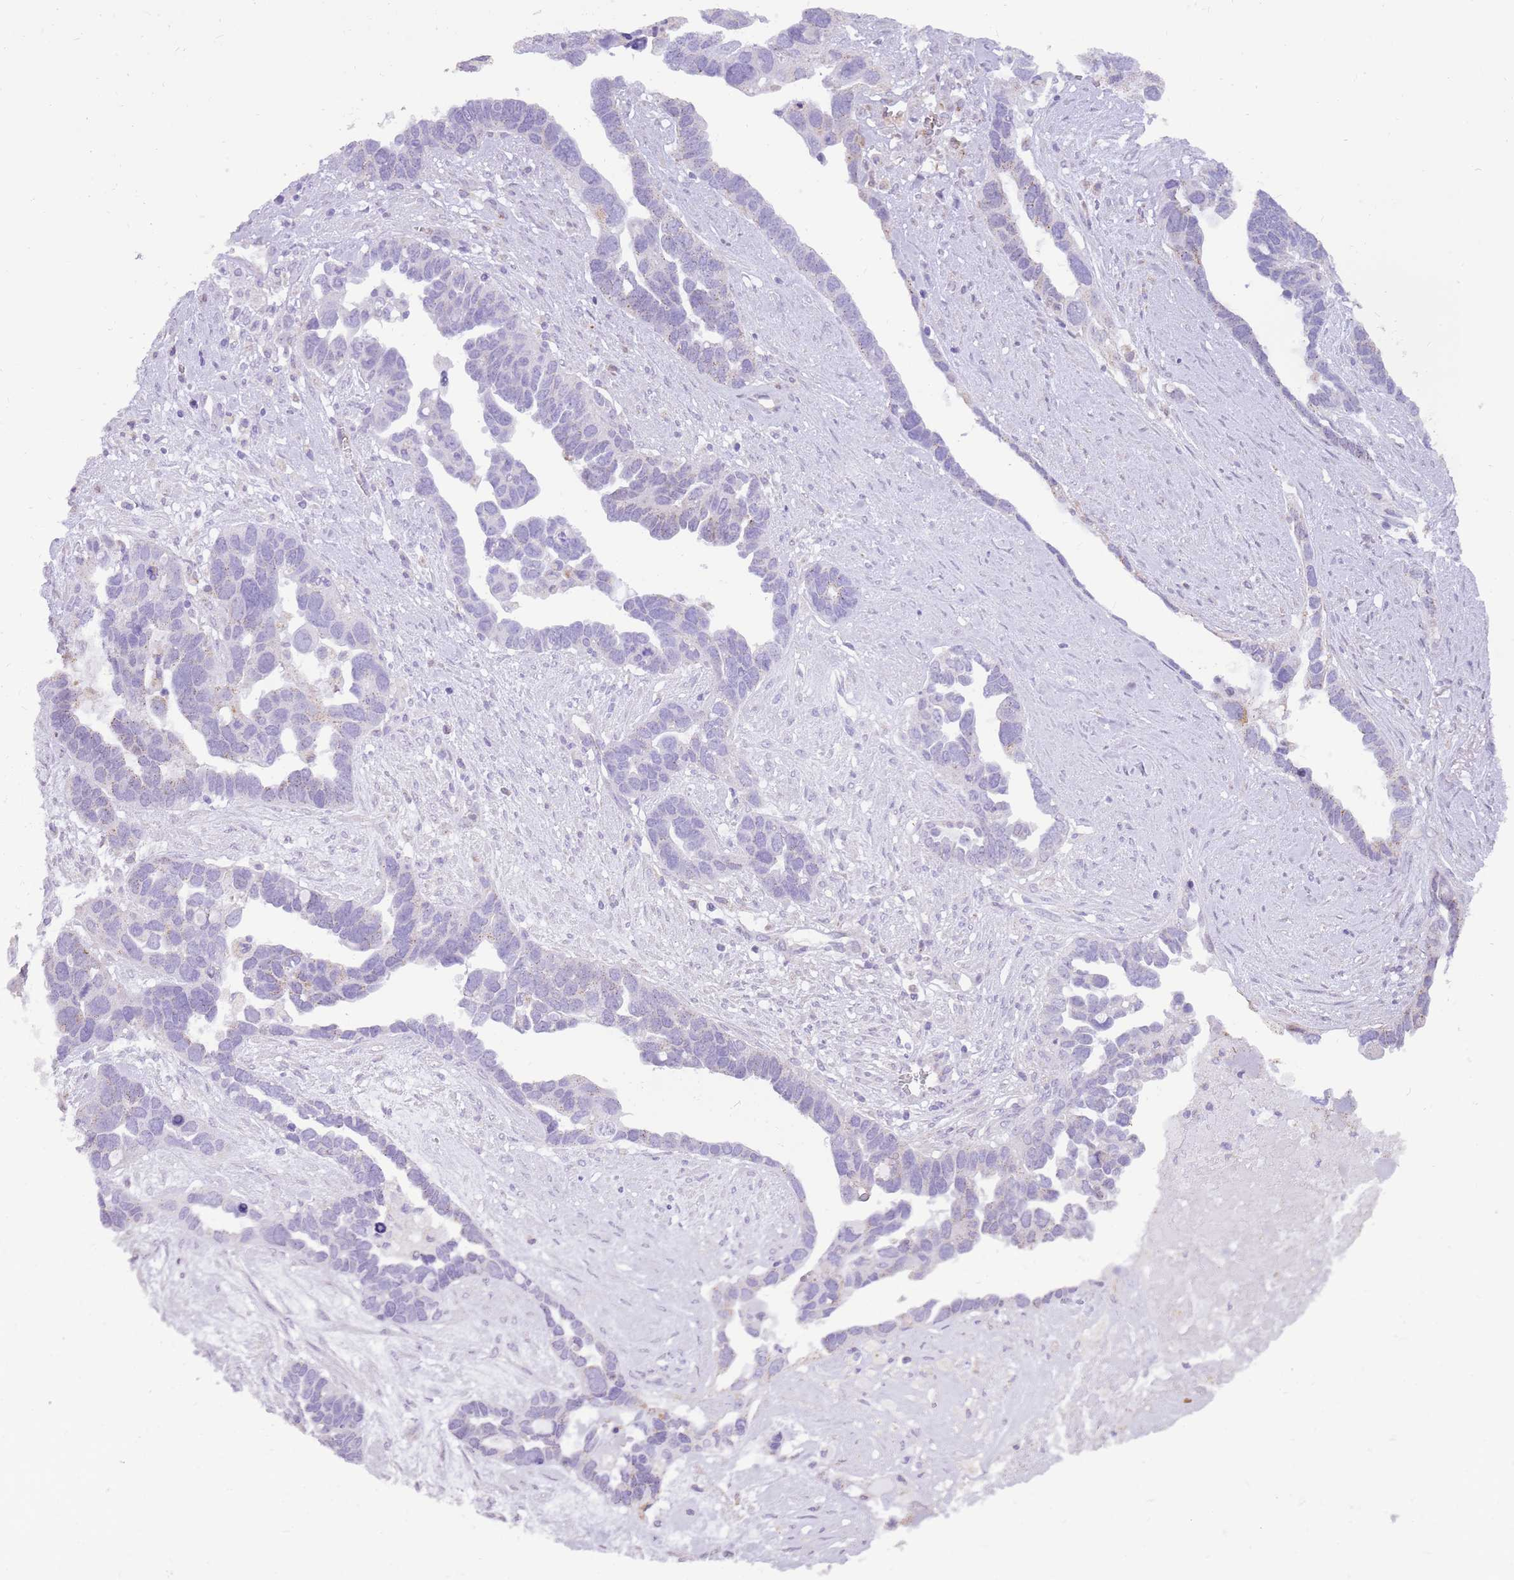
{"staining": {"intensity": "negative", "quantity": "none", "location": "none"}, "tissue": "ovarian cancer", "cell_type": "Tumor cells", "image_type": "cancer", "snomed": [{"axis": "morphology", "description": "Cystadenocarcinoma, serous, NOS"}, {"axis": "topography", "description": "Ovary"}], "caption": "Immunohistochemical staining of human serous cystadenocarcinoma (ovarian) displays no significant staining in tumor cells. Nuclei are stained in blue.", "gene": "PCNX1", "patient": {"sex": "female", "age": 54}}